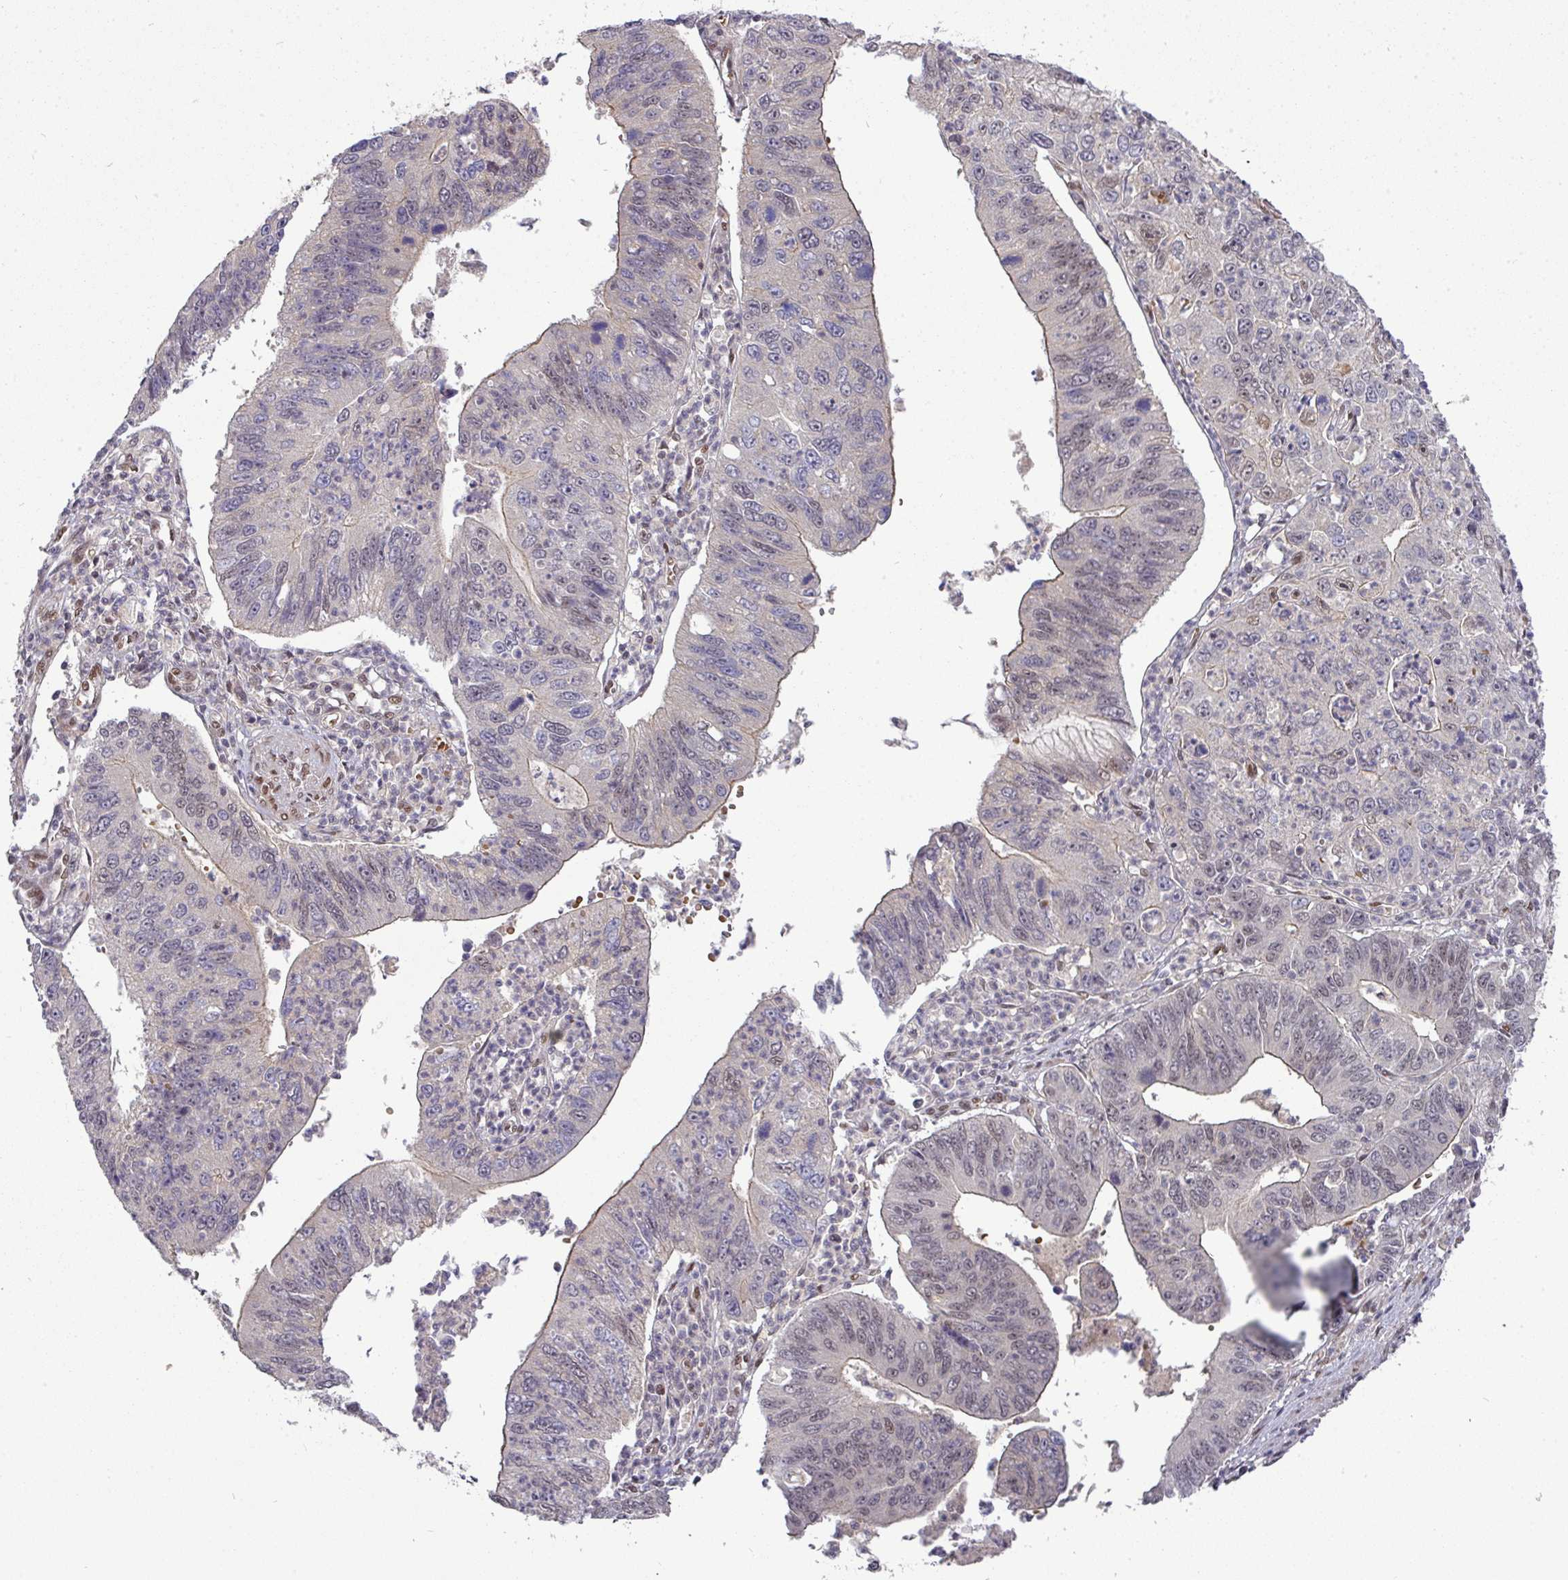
{"staining": {"intensity": "moderate", "quantity": "<25%", "location": "nuclear"}, "tissue": "stomach cancer", "cell_type": "Tumor cells", "image_type": "cancer", "snomed": [{"axis": "morphology", "description": "Adenocarcinoma, NOS"}, {"axis": "topography", "description": "Stomach"}], "caption": "Protein staining displays moderate nuclear expression in about <25% of tumor cells in stomach adenocarcinoma.", "gene": "CIC", "patient": {"sex": "male", "age": 59}}